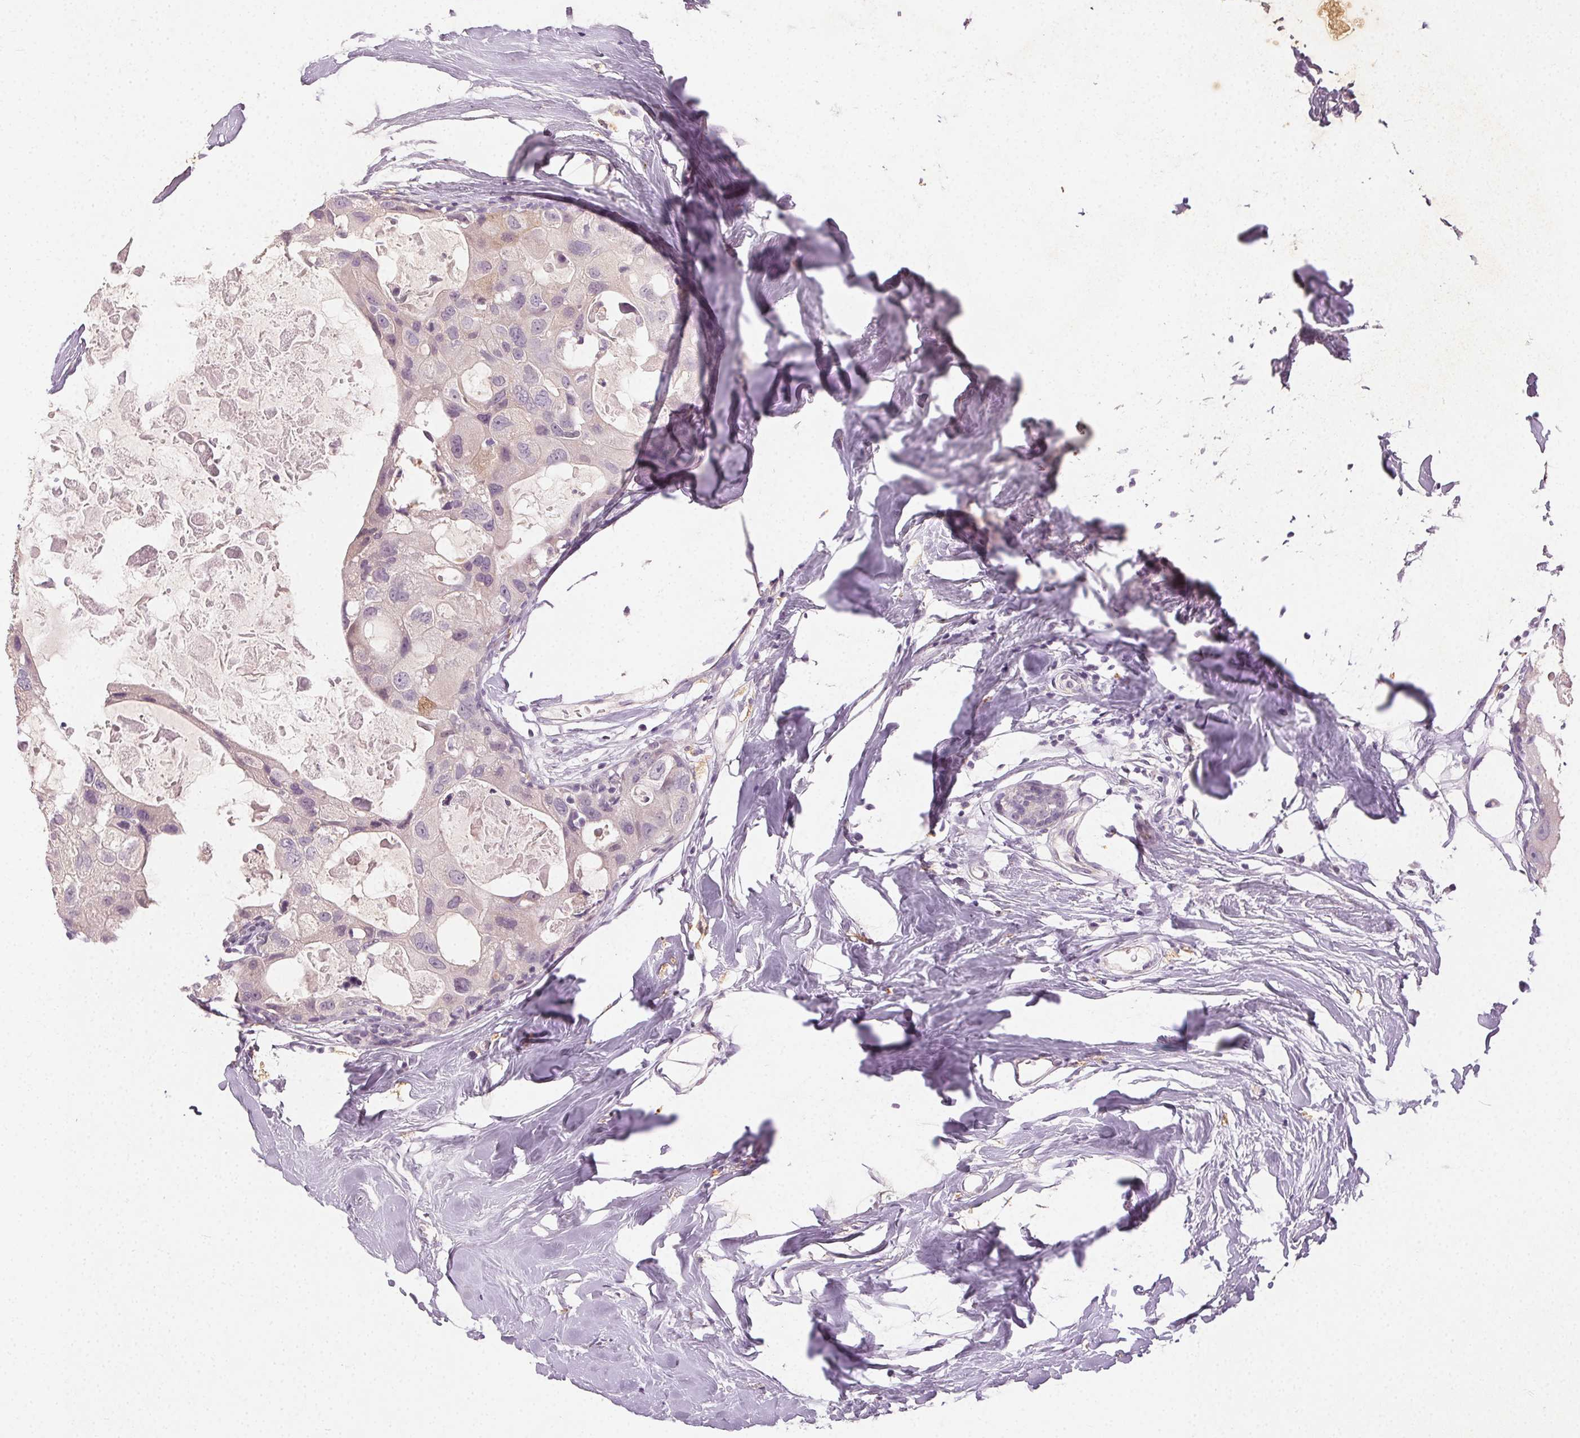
{"staining": {"intensity": "negative", "quantity": "none", "location": "none"}, "tissue": "breast cancer", "cell_type": "Tumor cells", "image_type": "cancer", "snomed": [{"axis": "morphology", "description": "Duct carcinoma"}, {"axis": "topography", "description": "Breast"}], "caption": "Tumor cells are negative for protein expression in human breast cancer.", "gene": "CLTRN", "patient": {"sex": "female", "age": 43}}